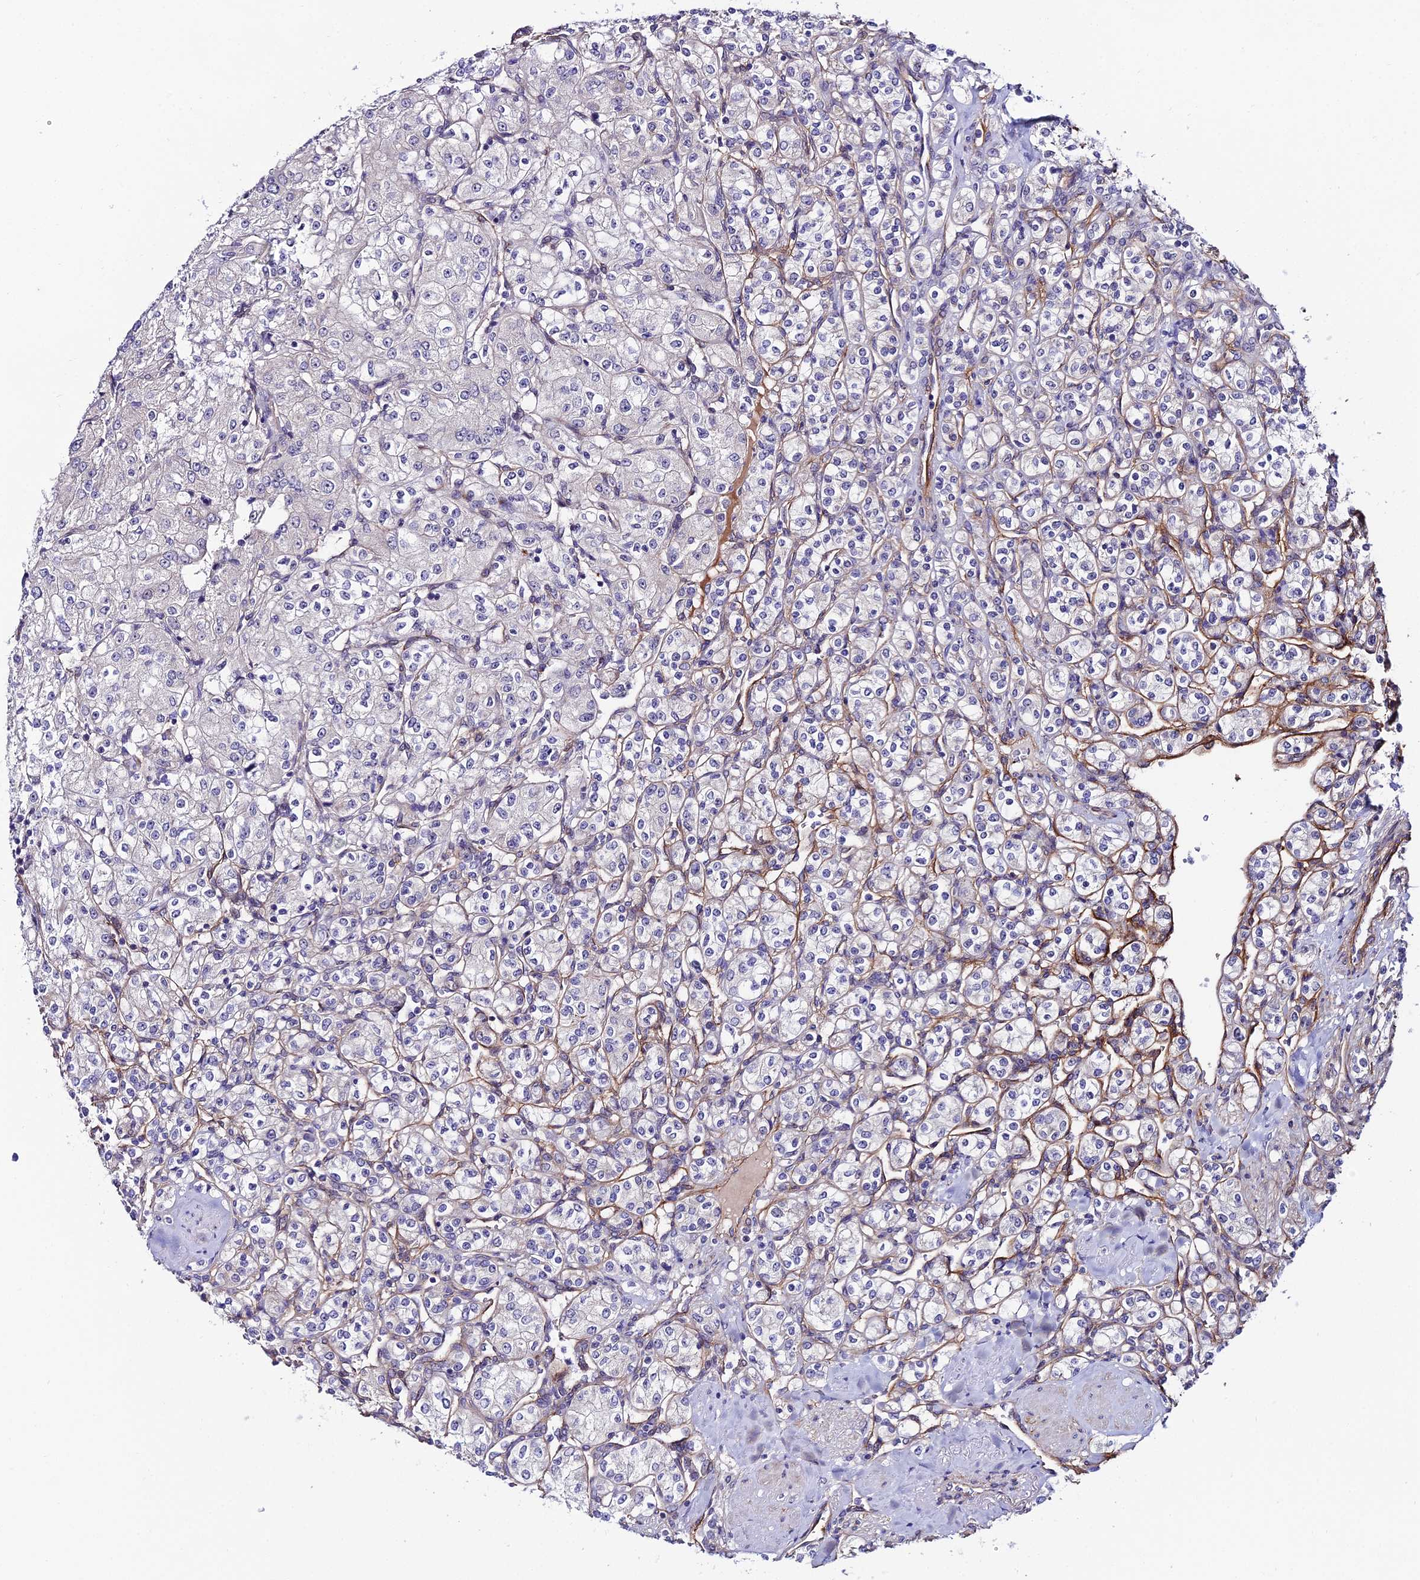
{"staining": {"intensity": "negative", "quantity": "none", "location": "none"}, "tissue": "renal cancer", "cell_type": "Tumor cells", "image_type": "cancer", "snomed": [{"axis": "morphology", "description": "Adenocarcinoma, NOS"}, {"axis": "topography", "description": "Kidney"}], "caption": "Photomicrograph shows no protein positivity in tumor cells of renal cancer (adenocarcinoma) tissue.", "gene": "SYT15", "patient": {"sex": "male", "age": 77}}